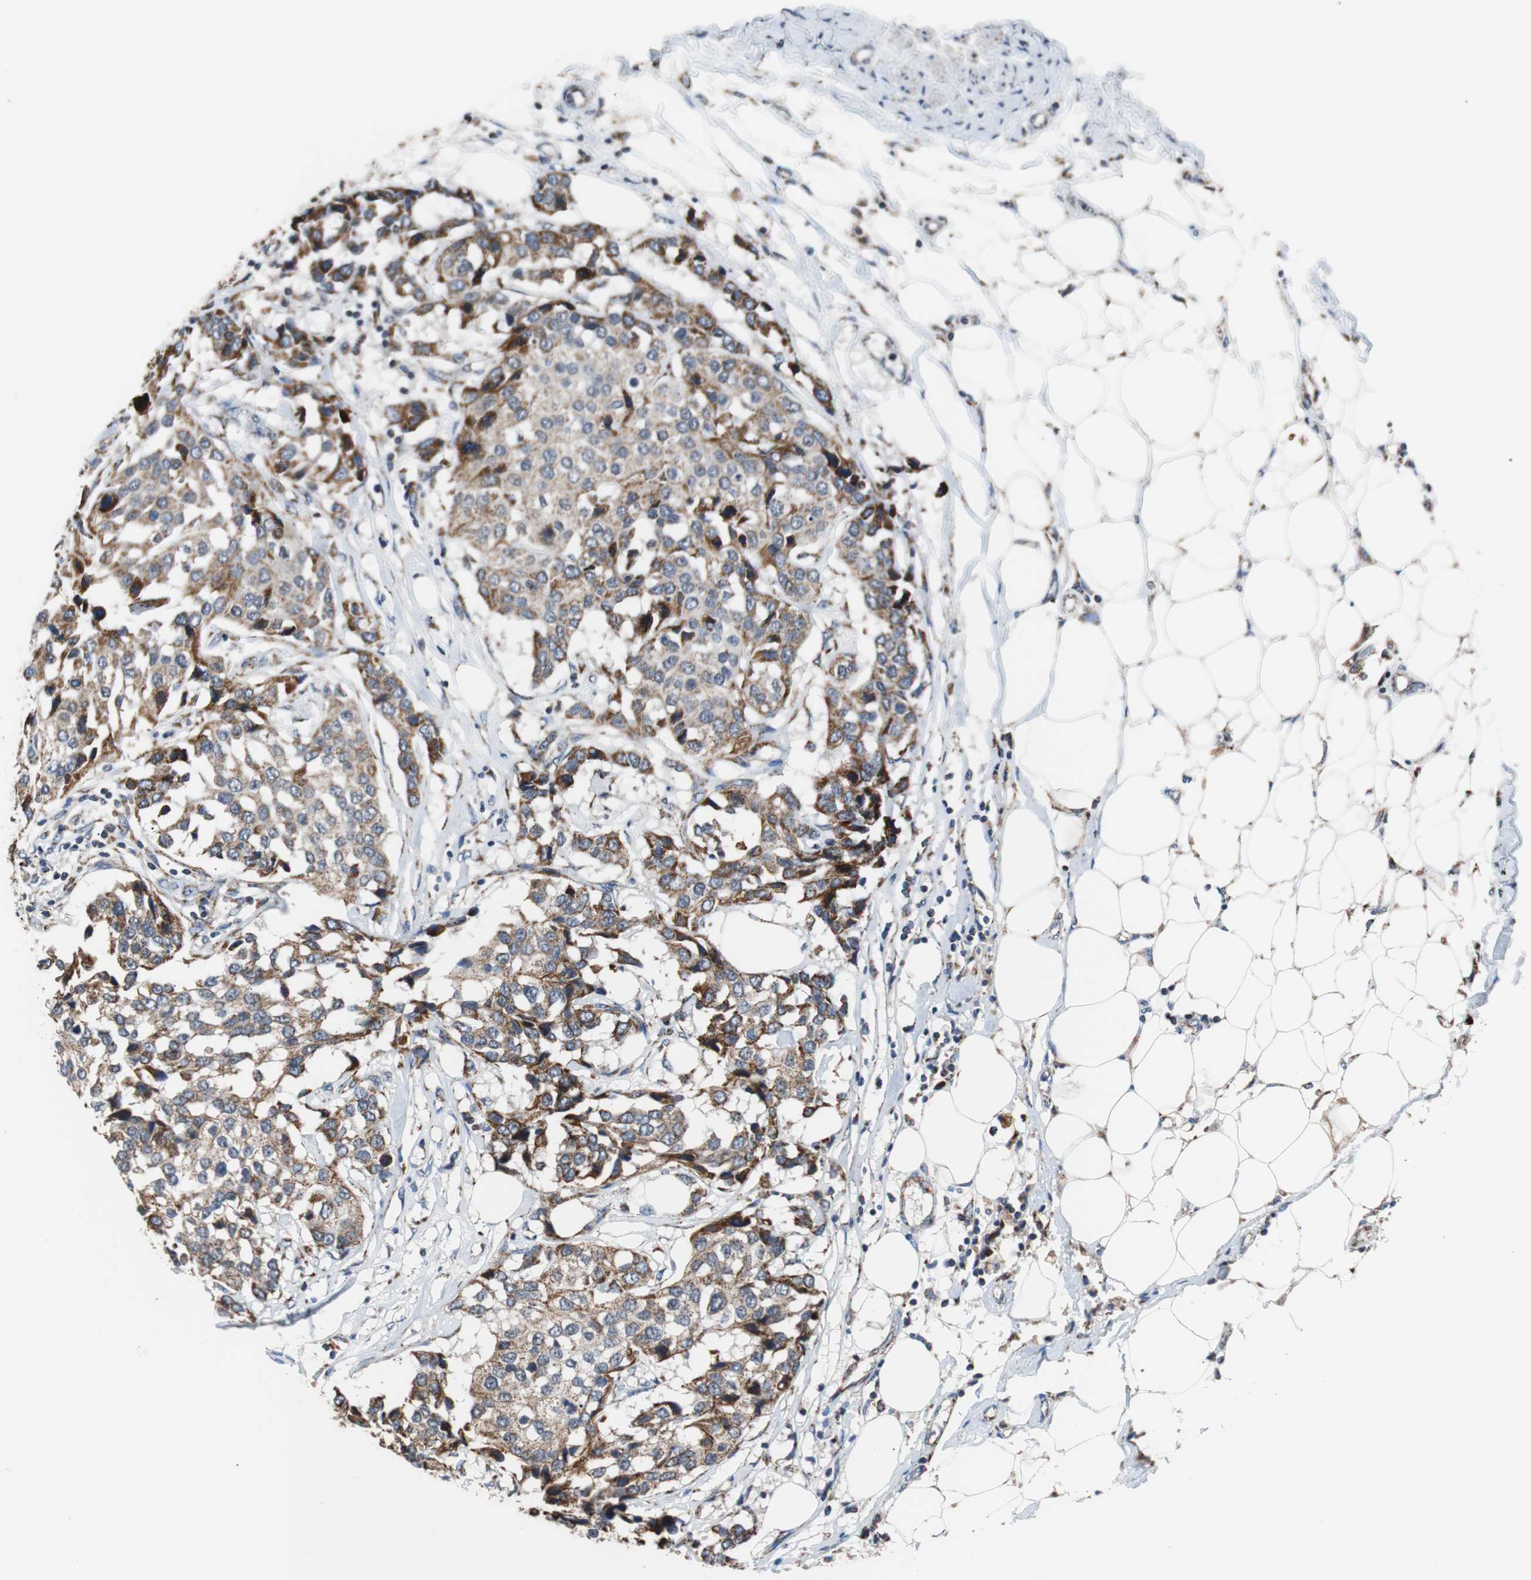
{"staining": {"intensity": "strong", "quantity": ">75%", "location": "cytoplasmic/membranous"}, "tissue": "breast cancer", "cell_type": "Tumor cells", "image_type": "cancer", "snomed": [{"axis": "morphology", "description": "Duct carcinoma"}, {"axis": "topography", "description": "Breast"}], "caption": "A high amount of strong cytoplasmic/membranous positivity is identified in approximately >75% of tumor cells in intraductal carcinoma (breast) tissue.", "gene": "PITRM1", "patient": {"sex": "female", "age": 80}}